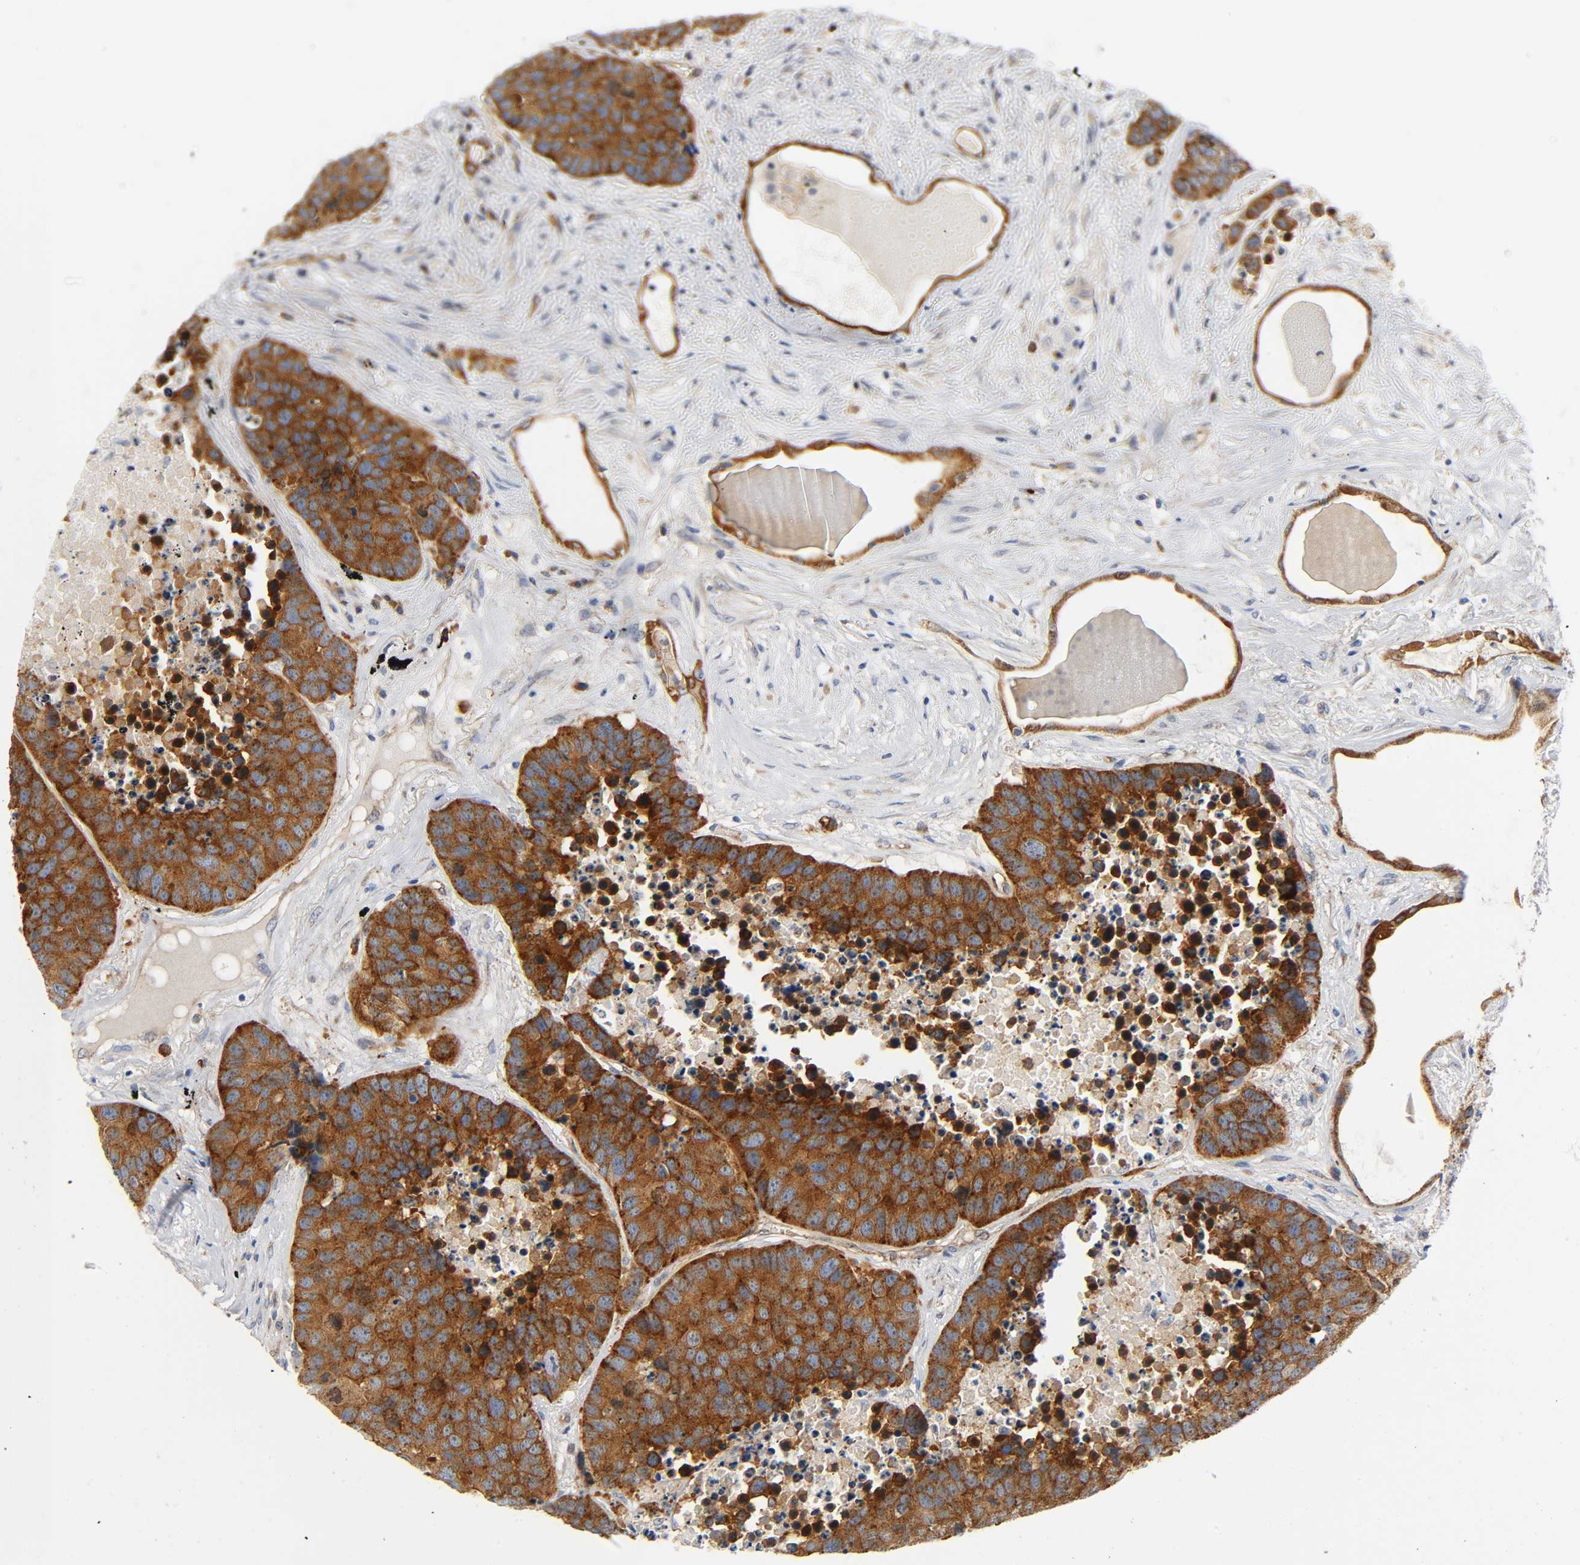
{"staining": {"intensity": "strong", "quantity": ">75%", "location": "cytoplasmic/membranous"}, "tissue": "carcinoid", "cell_type": "Tumor cells", "image_type": "cancer", "snomed": [{"axis": "morphology", "description": "Carcinoid, malignant, NOS"}, {"axis": "topography", "description": "Lung"}], "caption": "Strong cytoplasmic/membranous expression for a protein is present in approximately >75% of tumor cells of carcinoid using IHC.", "gene": "CD2AP", "patient": {"sex": "male", "age": 60}}